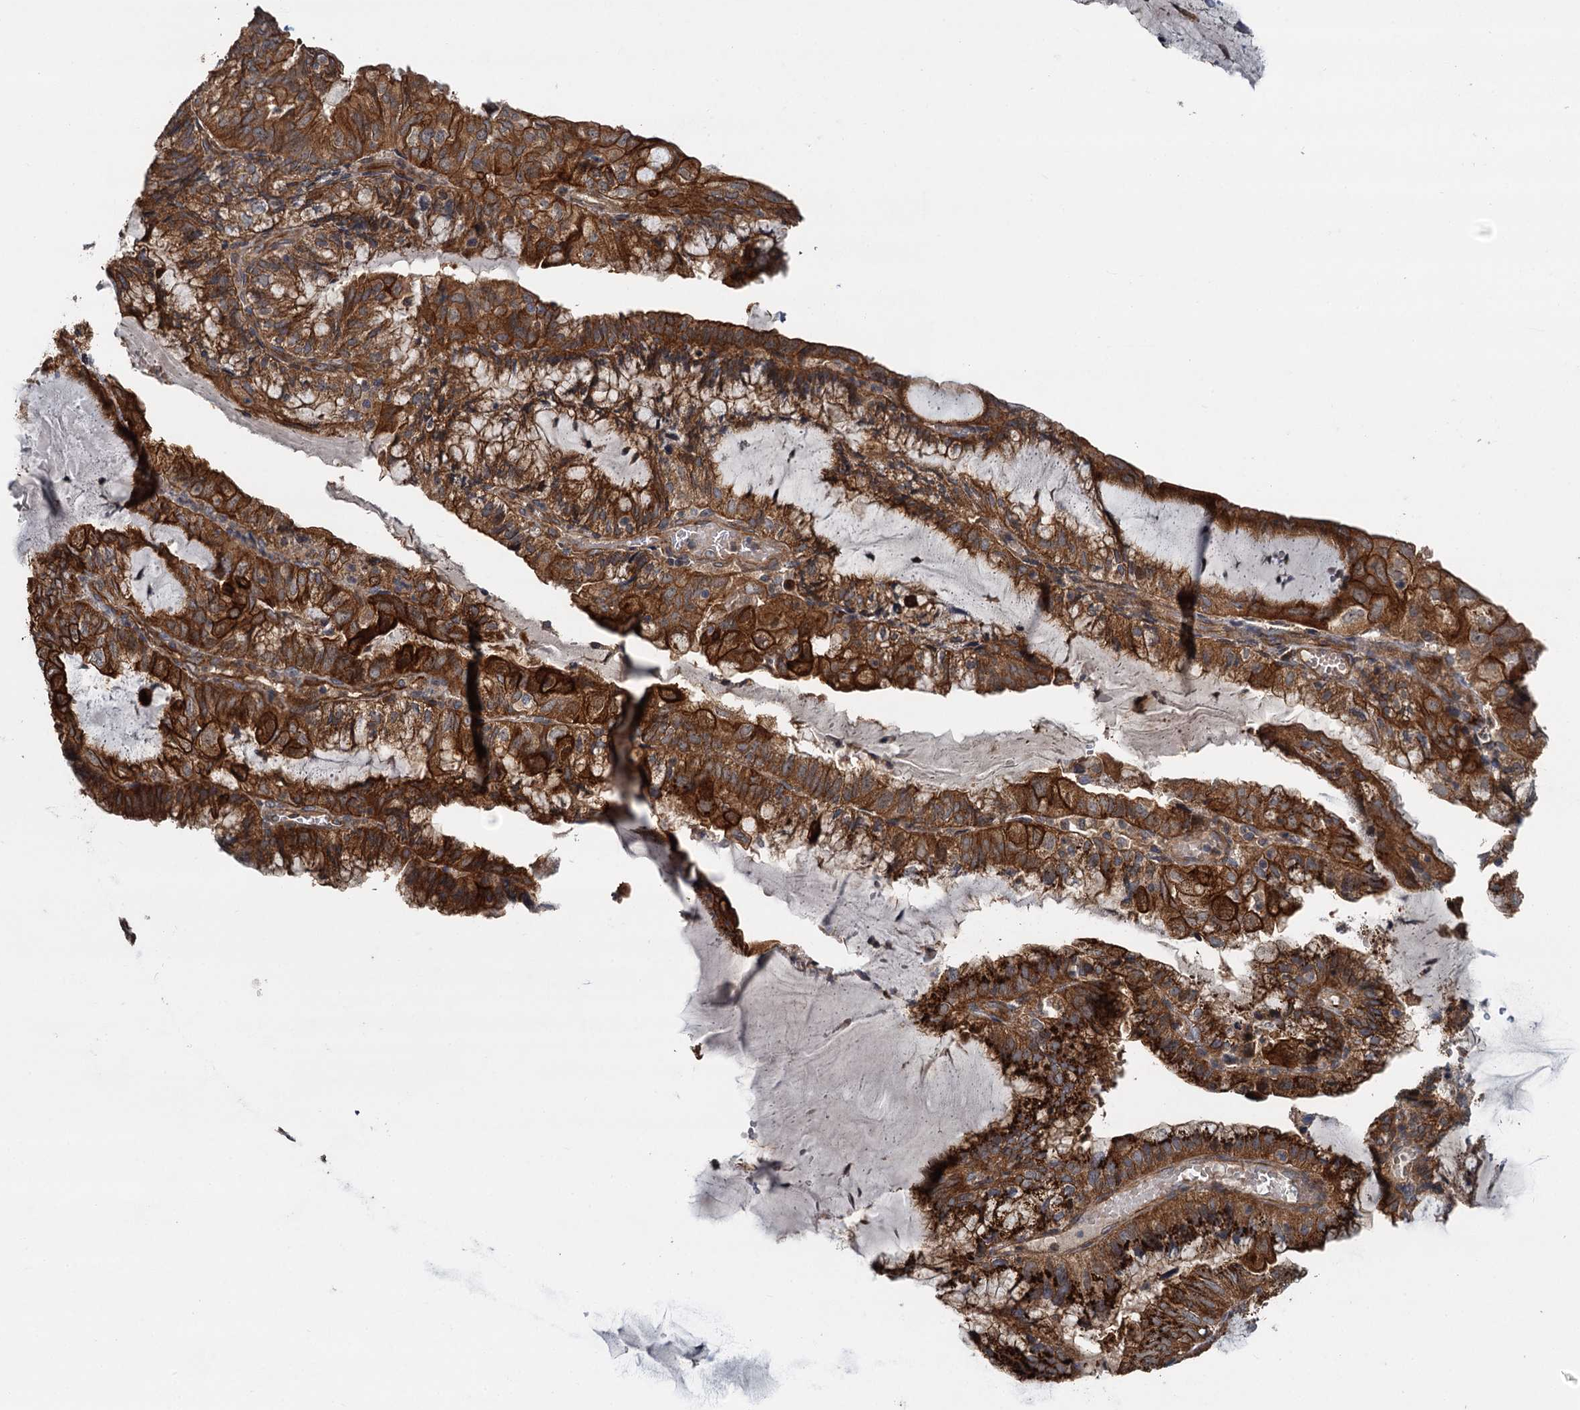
{"staining": {"intensity": "strong", "quantity": ">75%", "location": "cytoplasmic/membranous"}, "tissue": "endometrial cancer", "cell_type": "Tumor cells", "image_type": "cancer", "snomed": [{"axis": "morphology", "description": "Adenocarcinoma, NOS"}, {"axis": "topography", "description": "Endometrium"}], "caption": "Immunohistochemical staining of endometrial adenocarcinoma demonstrates strong cytoplasmic/membranous protein staining in about >75% of tumor cells.", "gene": "LRRK2", "patient": {"sex": "female", "age": 81}}